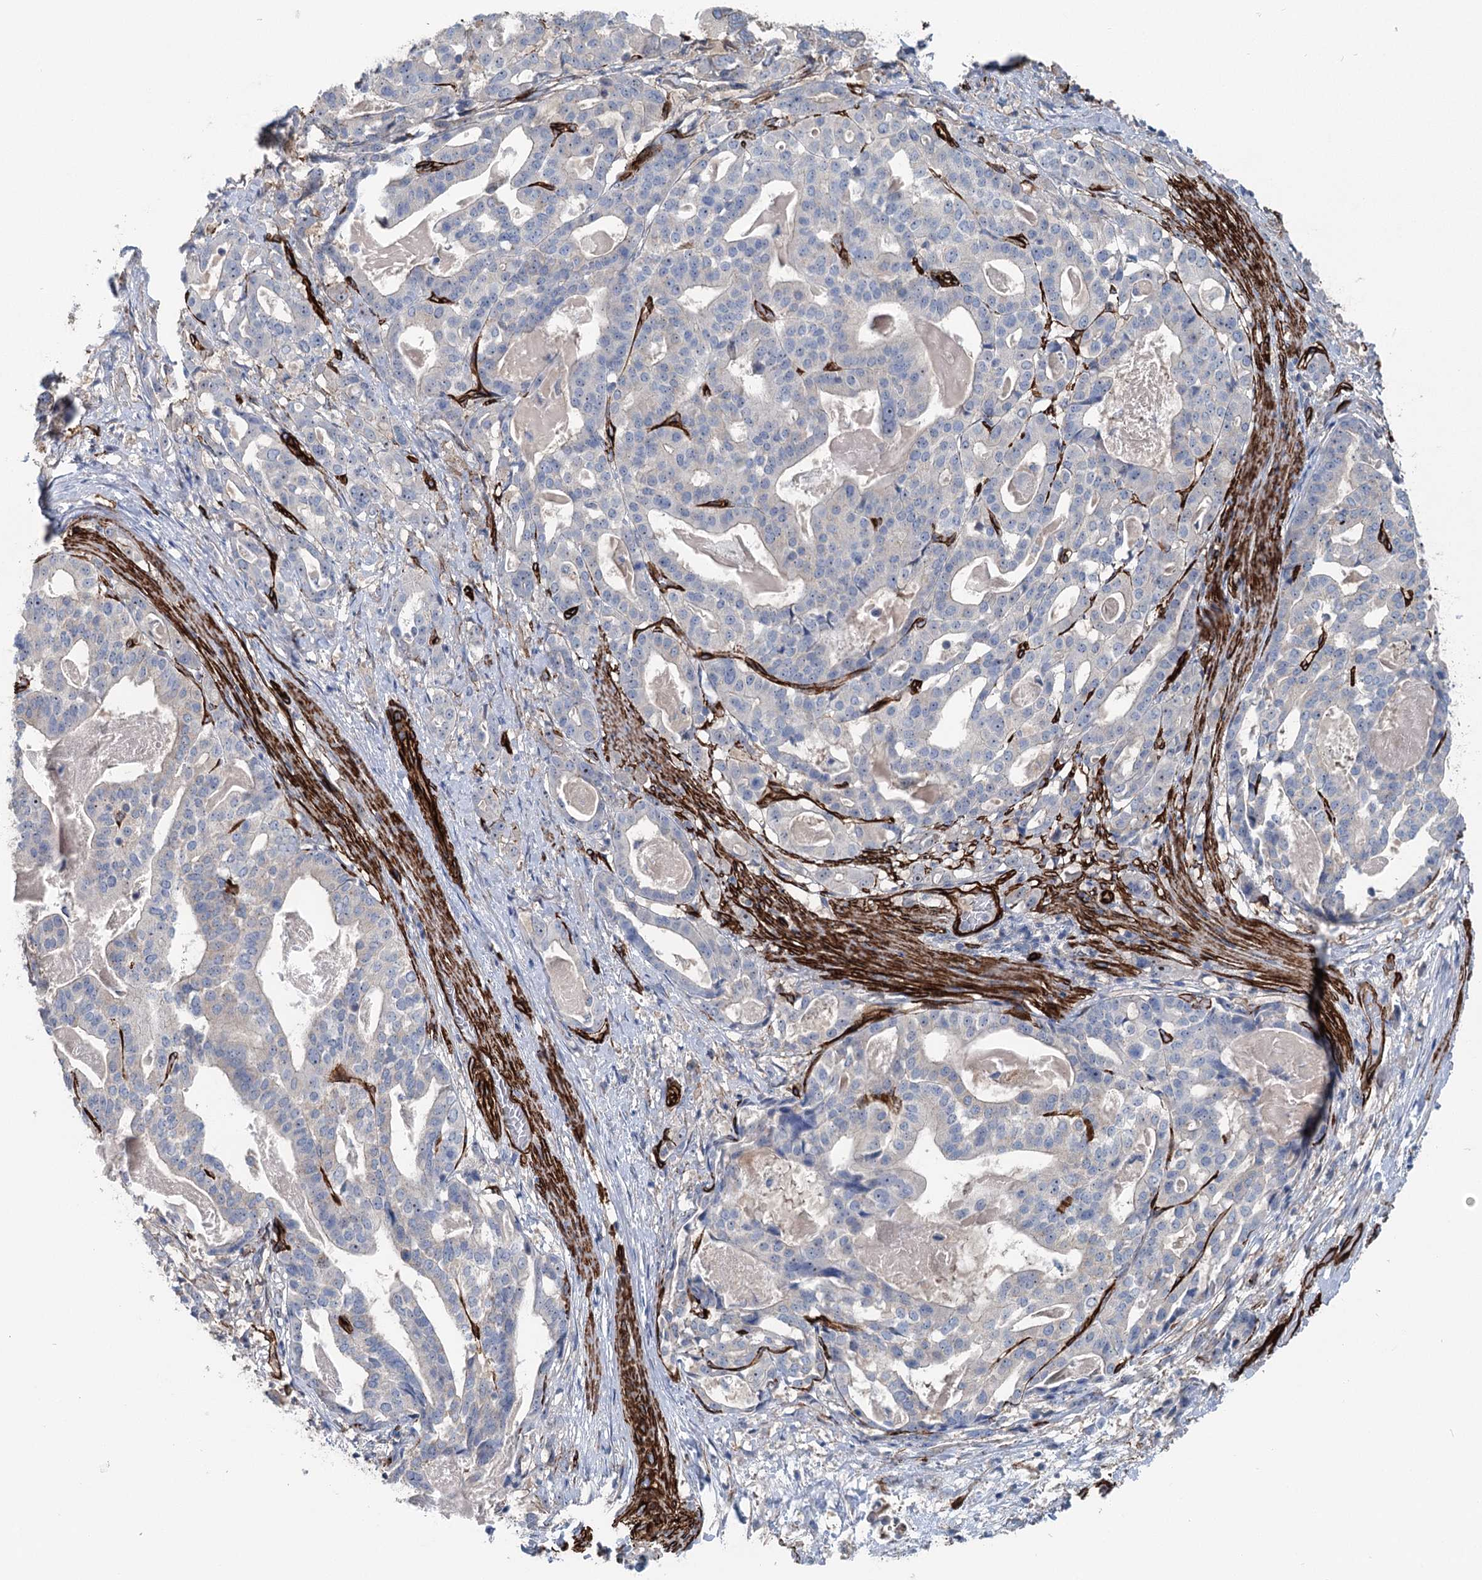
{"staining": {"intensity": "negative", "quantity": "none", "location": "none"}, "tissue": "stomach cancer", "cell_type": "Tumor cells", "image_type": "cancer", "snomed": [{"axis": "morphology", "description": "Adenocarcinoma, NOS"}, {"axis": "topography", "description": "Stomach"}], "caption": "This is an IHC photomicrograph of human stomach cancer. There is no positivity in tumor cells.", "gene": "IQSEC1", "patient": {"sex": "male", "age": 48}}